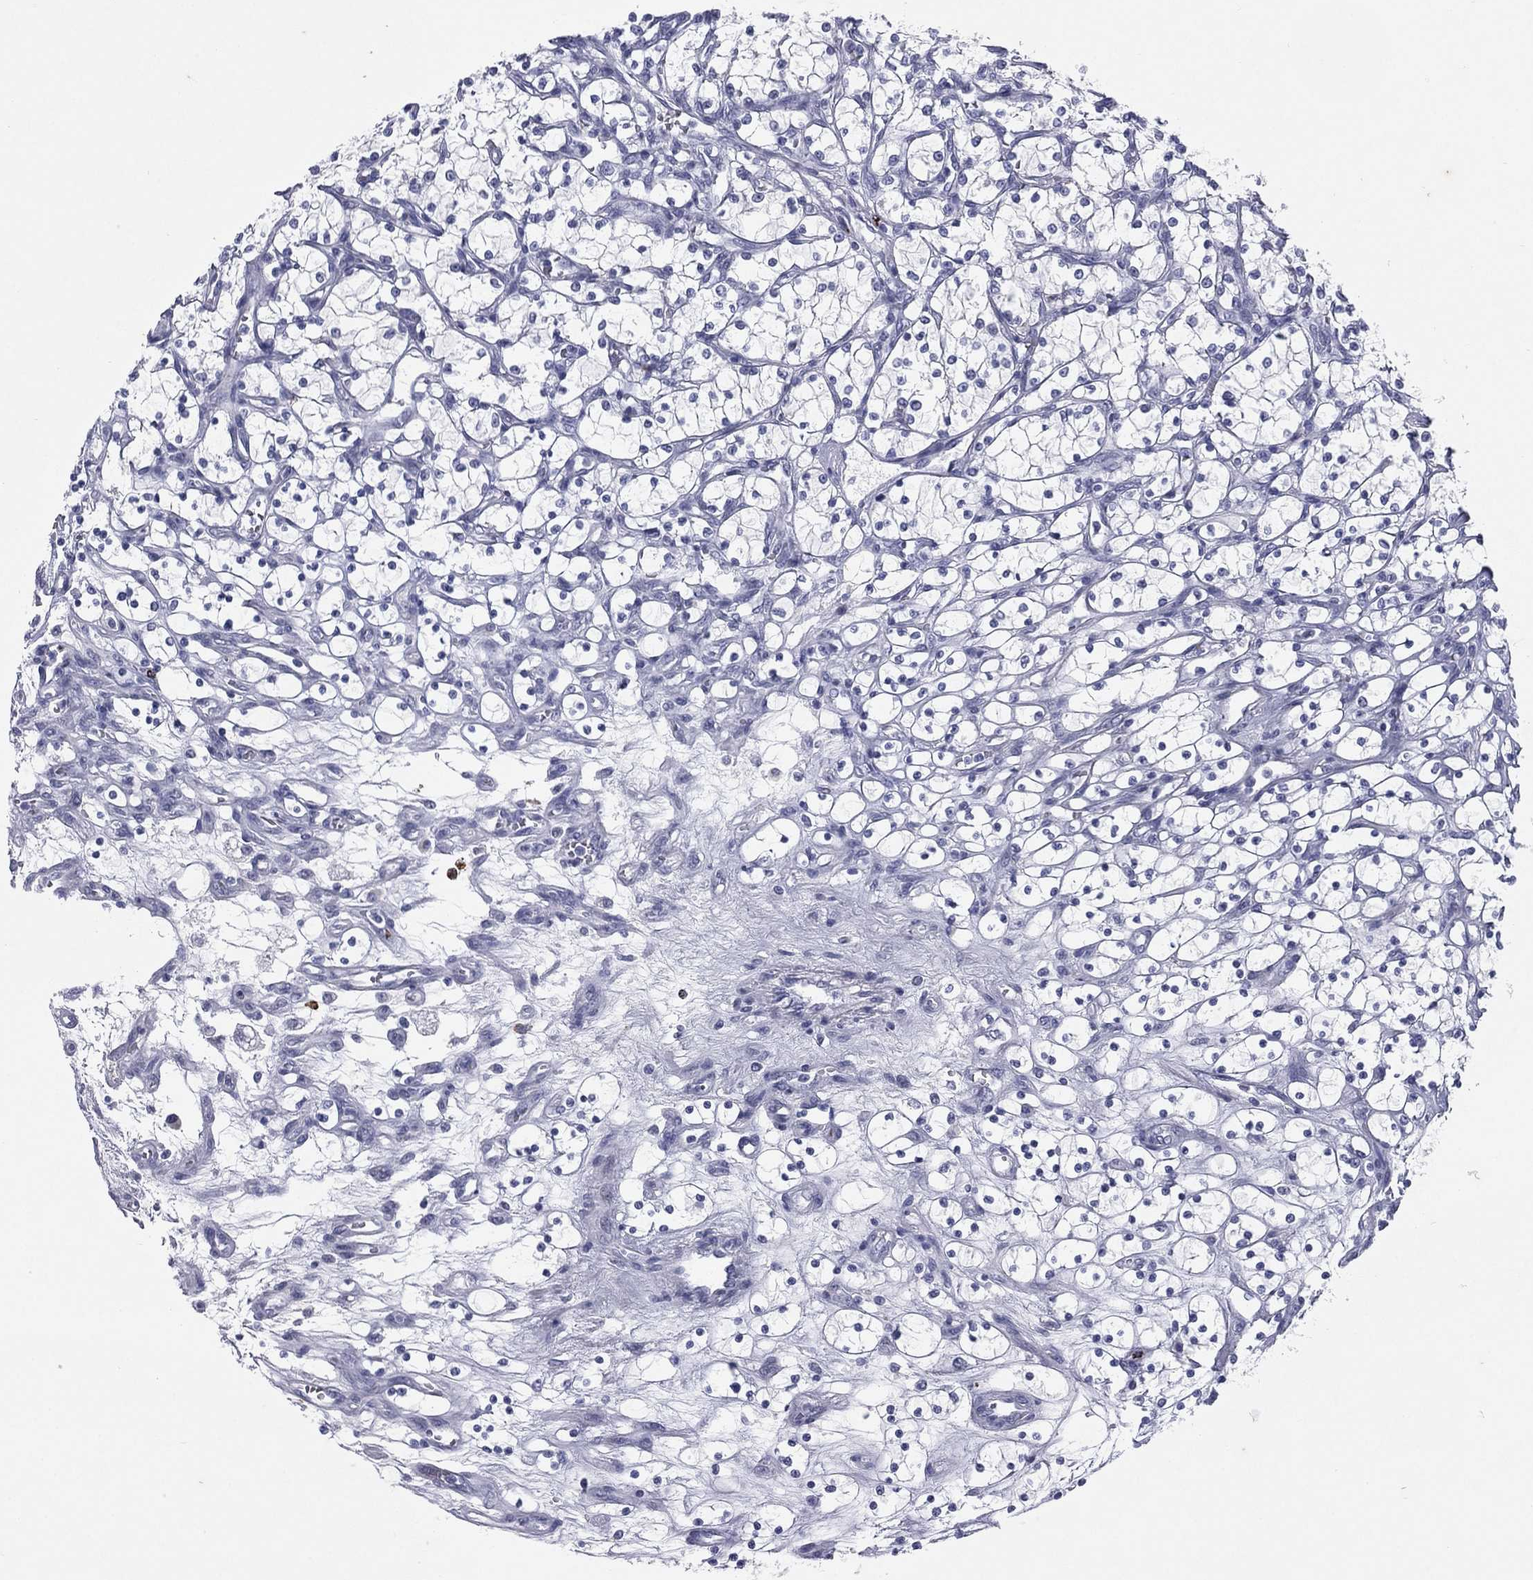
{"staining": {"intensity": "negative", "quantity": "none", "location": "none"}, "tissue": "renal cancer", "cell_type": "Tumor cells", "image_type": "cancer", "snomed": [{"axis": "morphology", "description": "Adenocarcinoma, NOS"}, {"axis": "topography", "description": "Kidney"}], "caption": "Immunohistochemical staining of renal cancer demonstrates no significant positivity in tumor cells.", "gene": "HLA-DOA", "patient": {"sex": "female", "age": 69}}